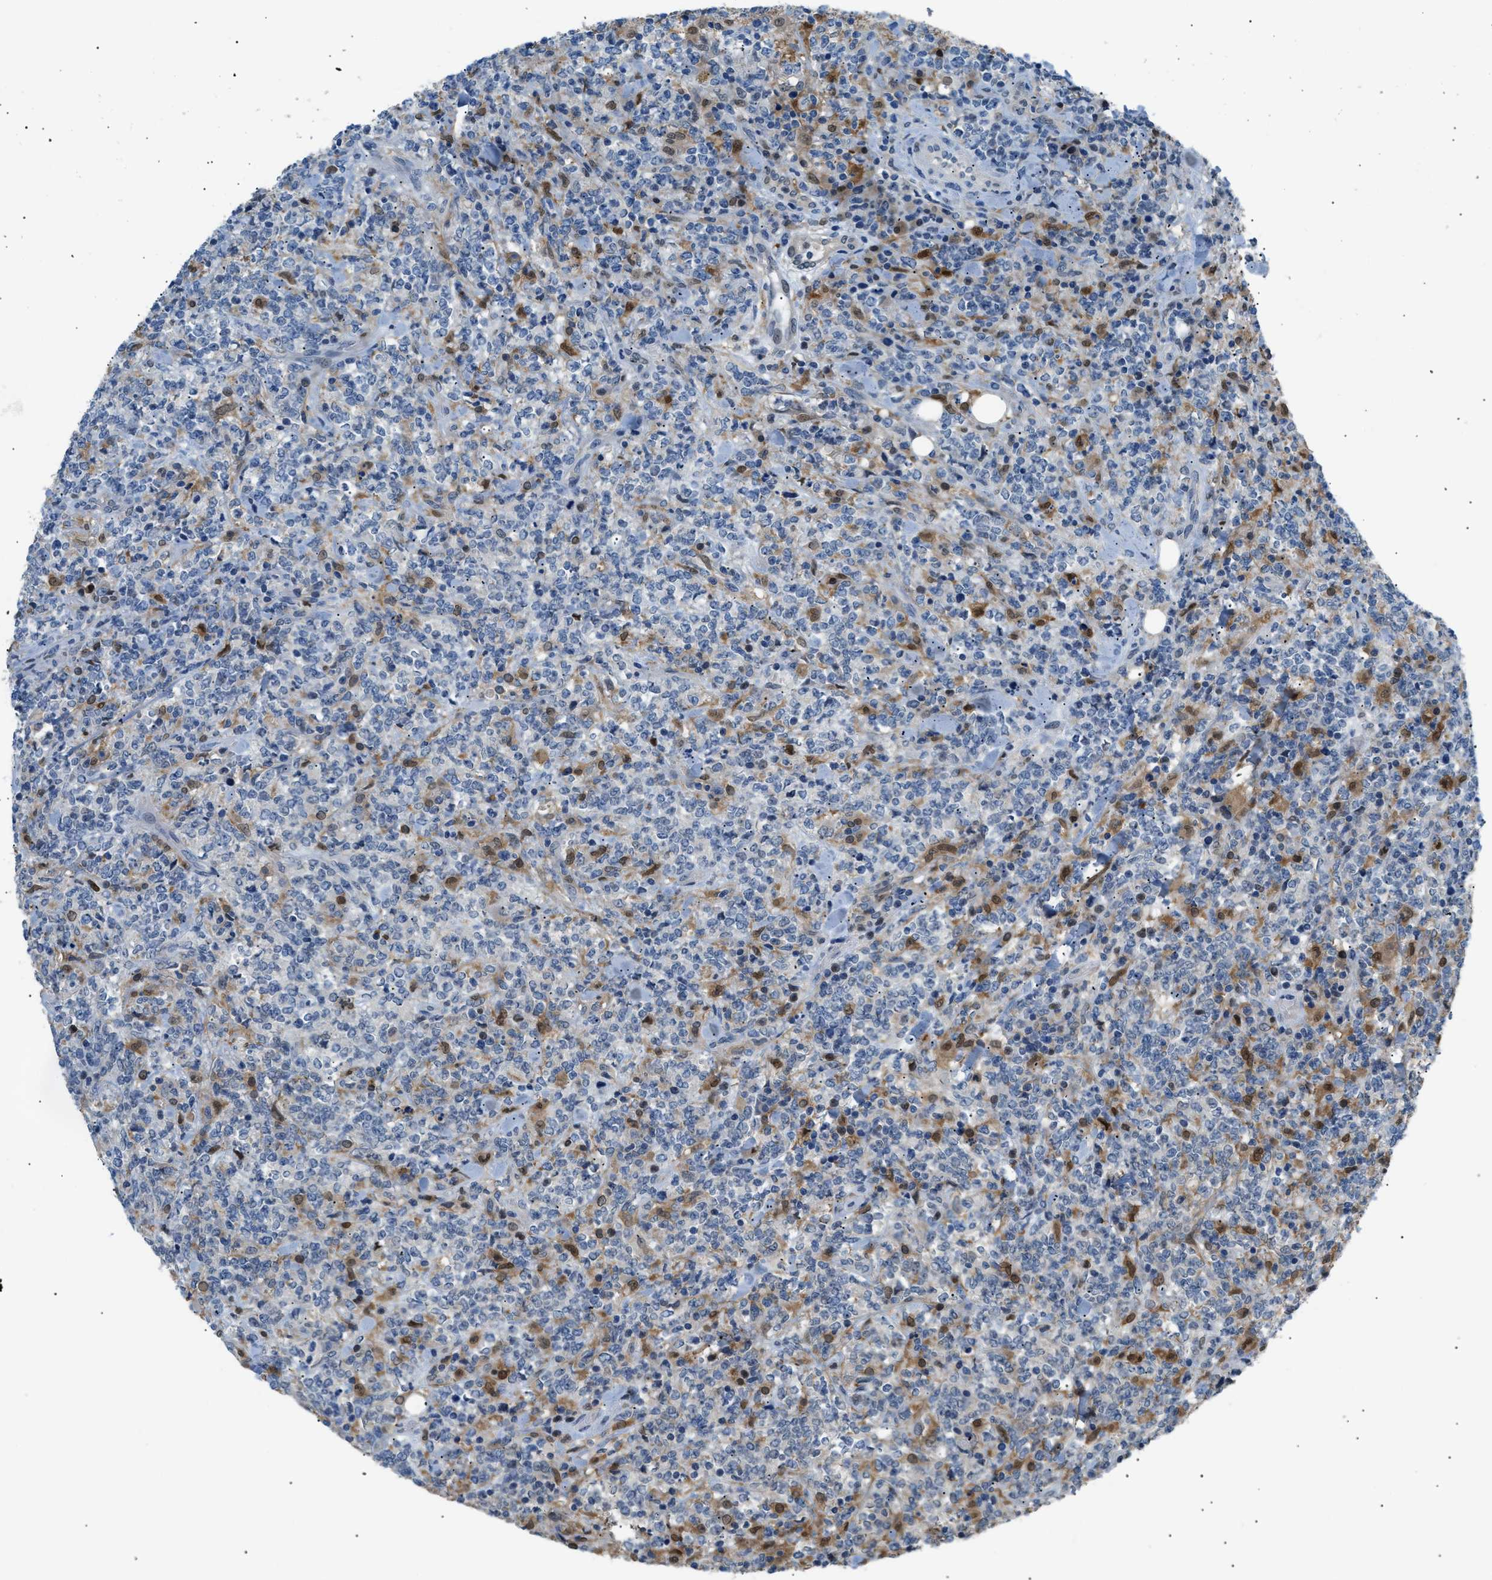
{"staining": {"intensity": "negative", "quantity": "none", "location": "none"}, "tissue": "lymphoma", "cell_type": "Tumor cells", "image_type": "cancer", "snomed": [{"axis": "morphology", "description": "Malignant lymphoma, non-Hodgkin's type, High grade"}, {"axis": "topography", "description": "Soft tissue"}], "caption": "Human malignant lymphoma, non-Hodgkin's type (high-grade) stained for a protein using immunohistochemistry (IHC) exhibits no expression in tumor cells.", "gene": "AKR1A1", "patient": {"sex": "male", "age": 18}}